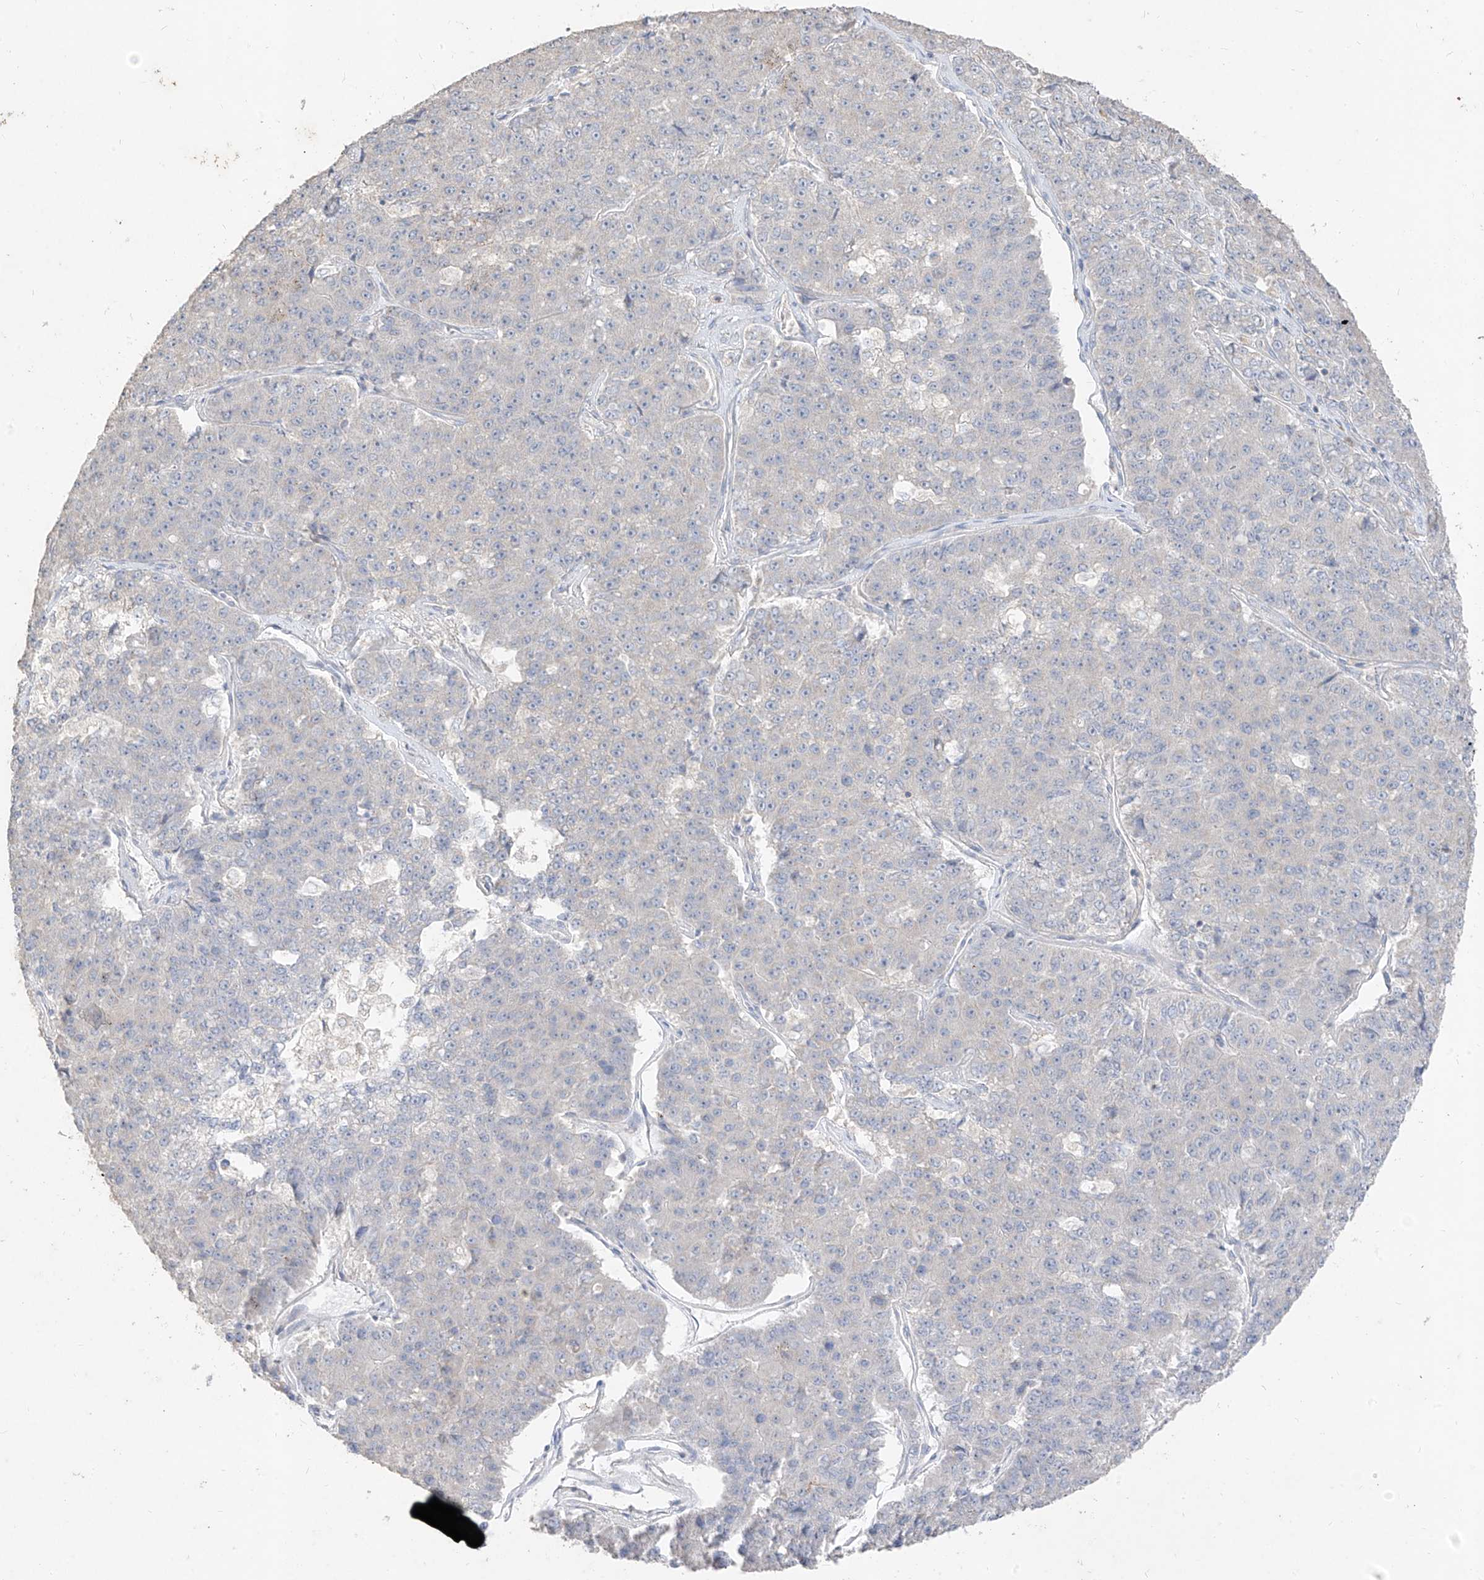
{"staining": {"intensity": "negative", "quantity": "none", "location": "none"}, "tissue": "pancreatic cancer", "cell_type": "Tumor cells", "image_type": "cancer", "snomed": [{"axis": "morphology", "description": "Adenocarcinoma, NOS"}, {"axis": "topography", "description": "Pancreas"}], "caption": "There is no significant positivity in tumor cells of pancreatic cancer (adenocarcinoma). (DAB immunohistochemistry with hematoxylin counter stain).", "gene": "ZZEF1", "patient": {"sex": "male", "age": 50}}